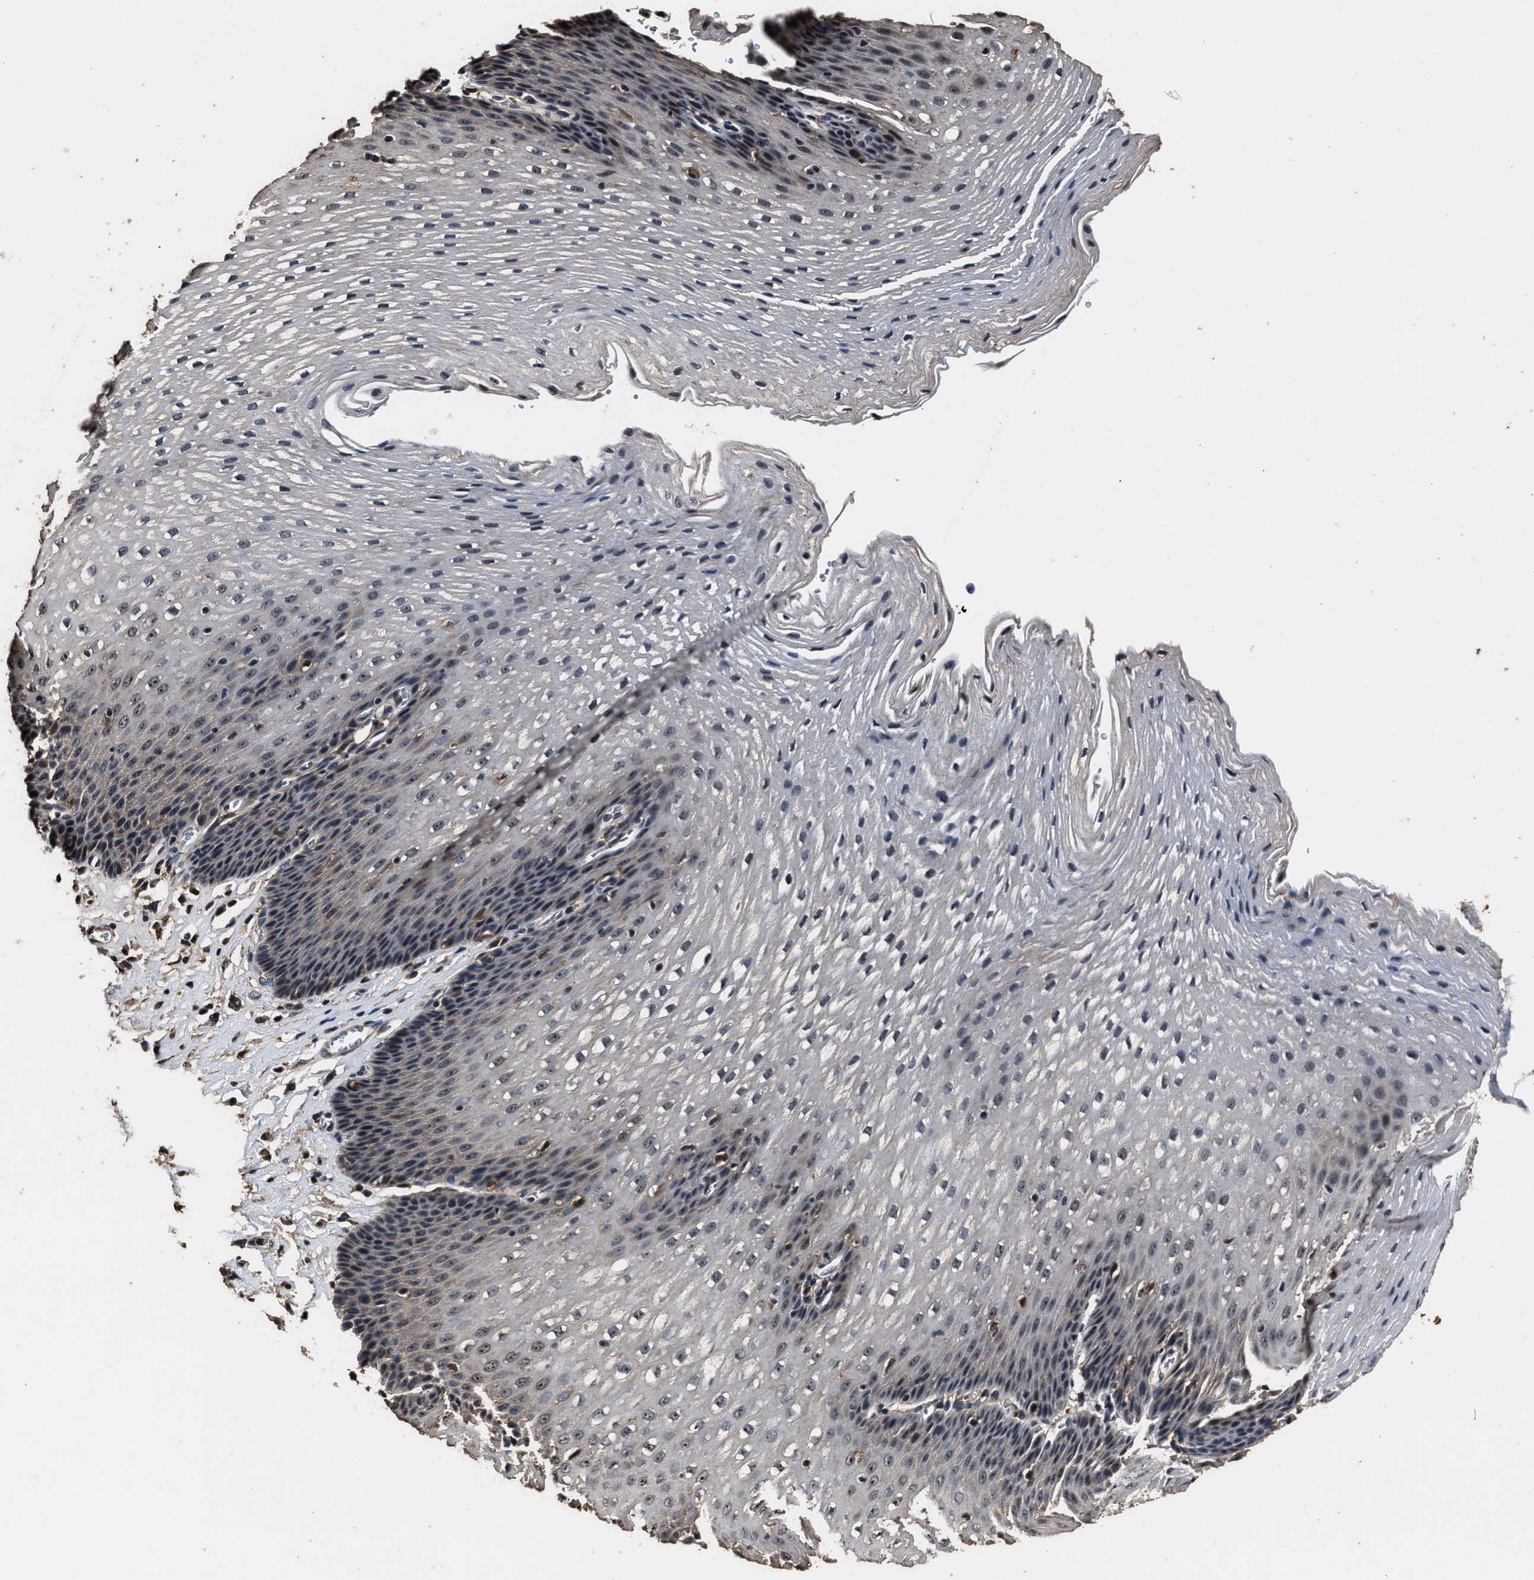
{"staining": {"intensity": "weak", "quantity": "<25%", "location": "cytoplasmic/membranous"}, "tissue": "esophagus", "cell_type": "Squamous epithelial cells", "image_type": "normal", "snomed": [{"axis": "morphology", "description": "Normal tissue, NOS"}, {"axis": "topography", "description": "Esophagus"}], "caption": "High power microscopy photomicrograph of an IHC micrograph of normal esophagus, revealing no significant positivity in squamous epithelial cells.", "gene": "RSBN1L", "patient": {"sex": "male", "age": 48}}